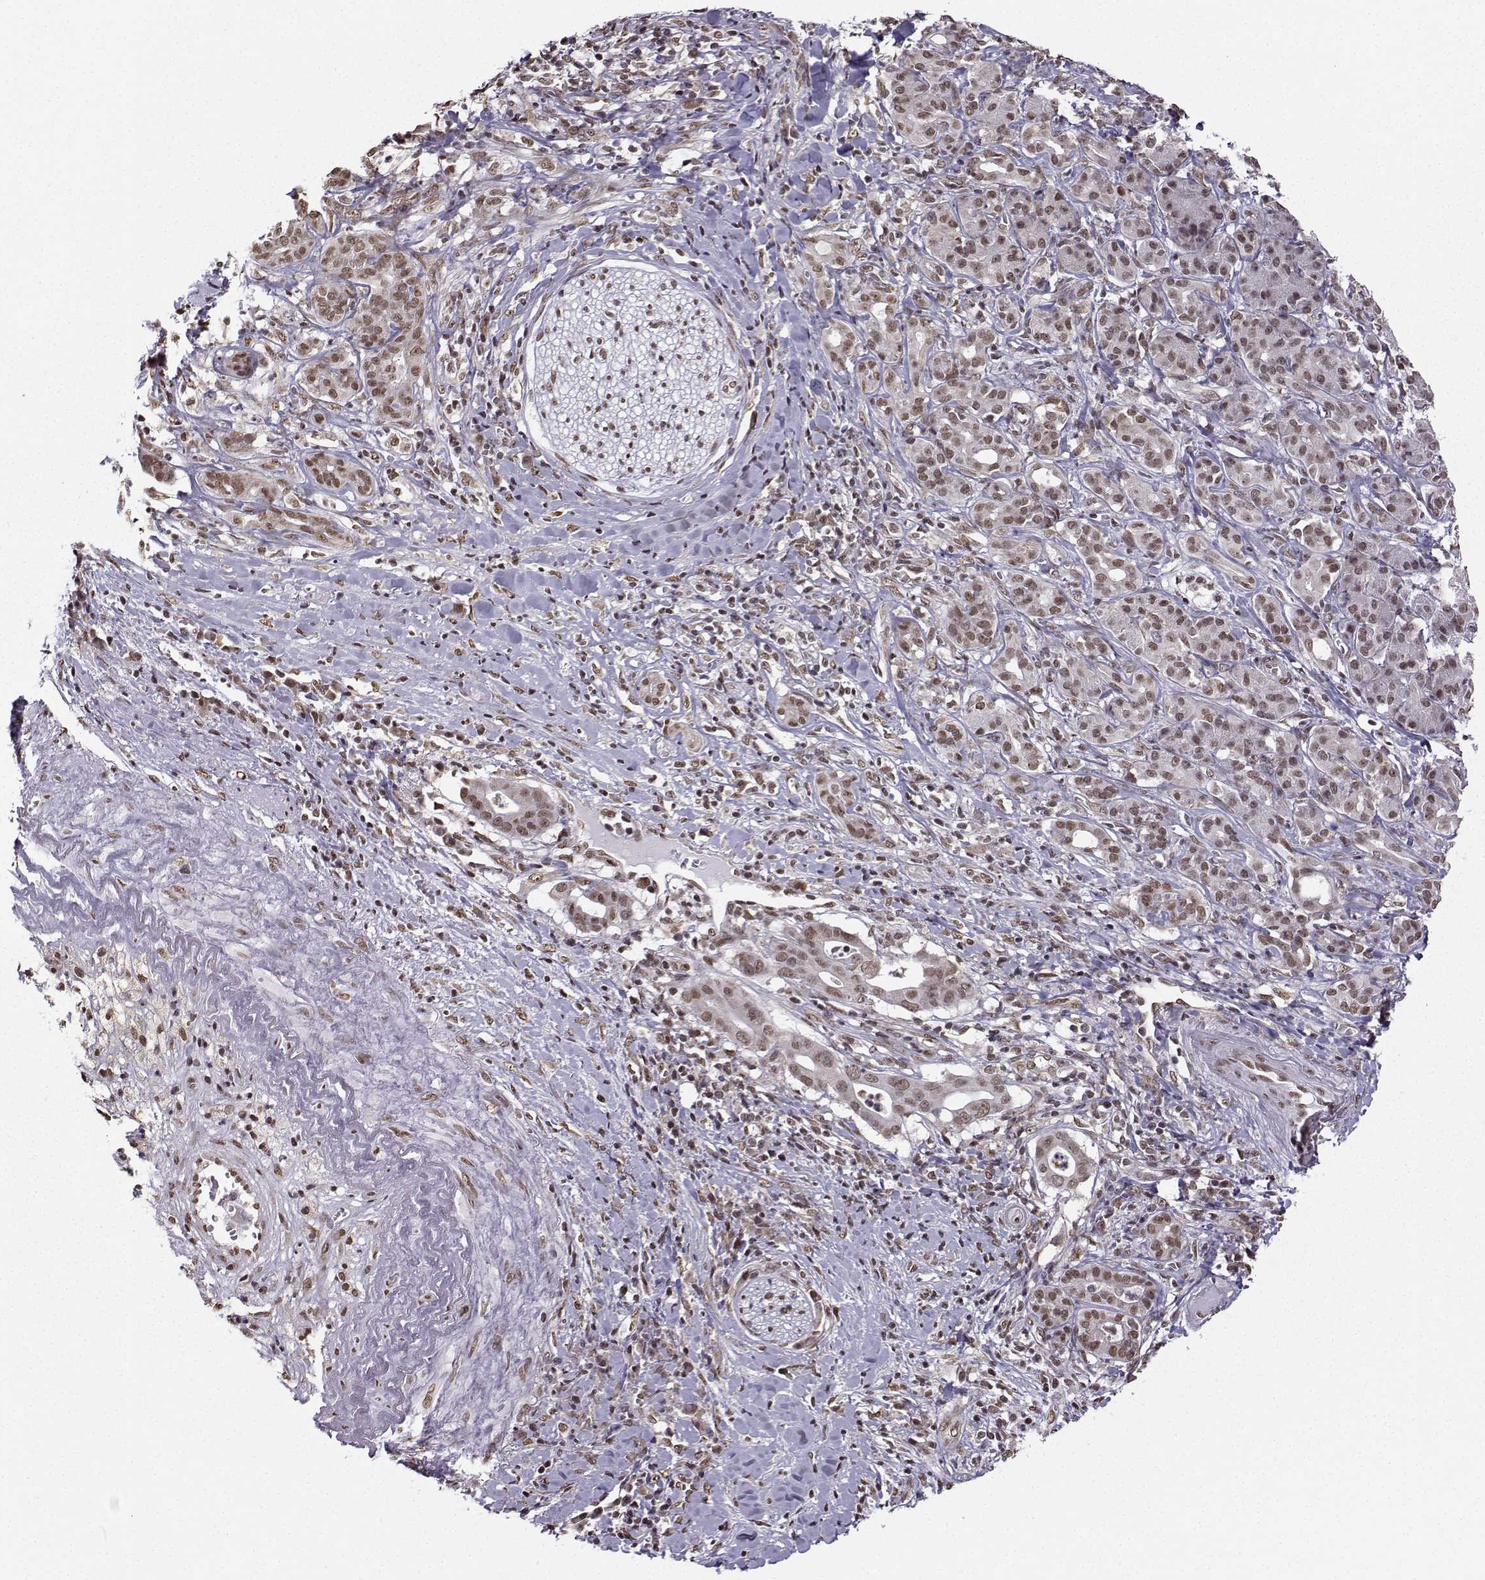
{"staining": {"intensity": "weak", "quantity": ">75%", "location": "nuclear"}, "tissue": "pancreatic cancer", "cell_type": "Tumor cells", "image_type": "cancer", "snomed": [{"axis": "morphology", "description": "Adenocarcinoma, NOS"}, {"axis": "topography", "description": "Pancreas"}], "caption": "Immunohistochemistry (IHC) (DAB) staining of human pancreatic cancer (adenocarcinoma) displays weak nuclear protein expression in approximately >75% of tumor cells.", "gene": "EZH1", "patient": {"sex": "male", "age": 61}}